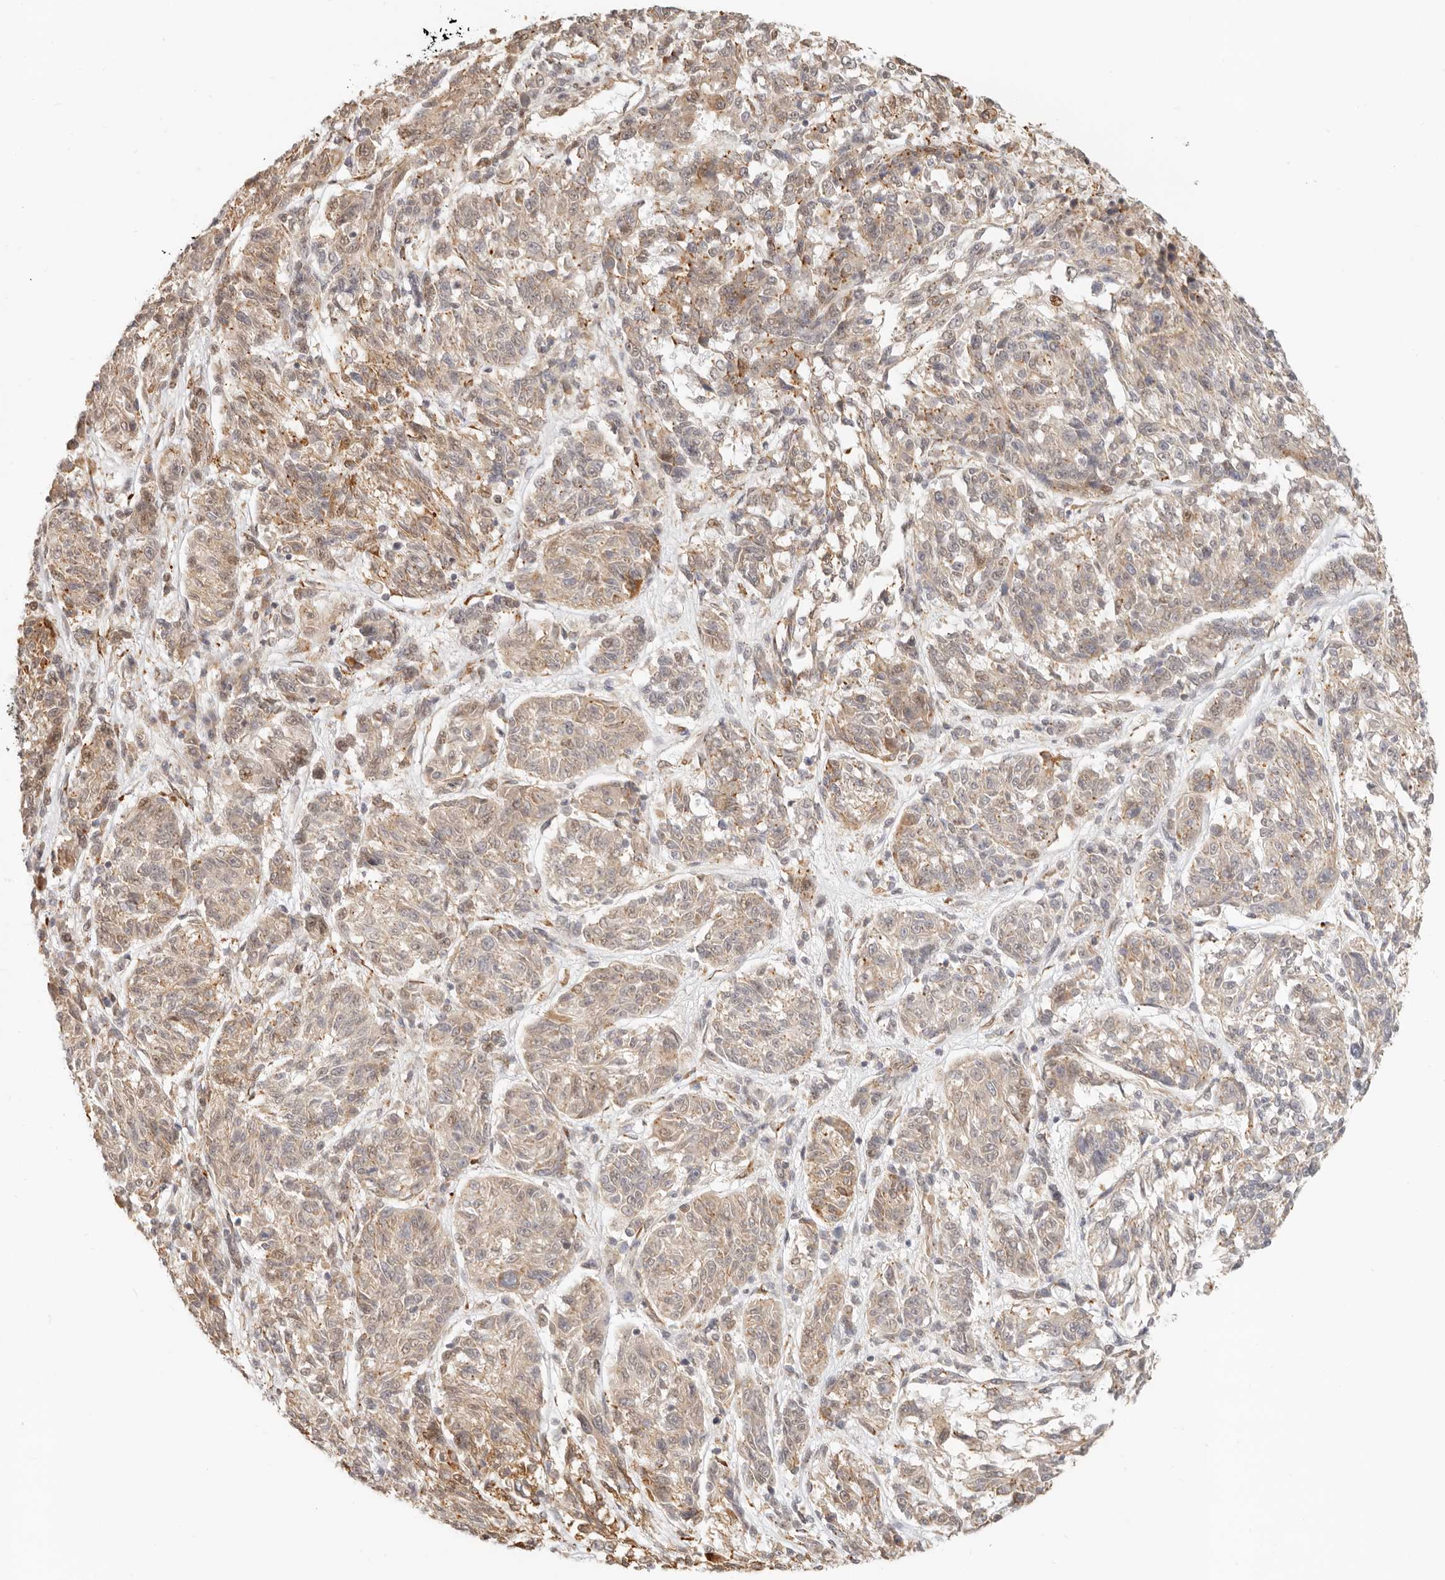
{"staining": {"intensity": "weak", "quantity": "25%-75%", "location": "cytoplasmic/membranous"}, "tissue": "melanoma", "cell_type": "Tumor cells", "image_type": "cancer", "snomed": [{"axis": "morphology", "description": "Malignant melanoma, NOS"}, {"axis": "topography", "description": "Skin"}], "caption": "A high-resolution histopathology image shows IHC staining of melanoma, which reveals weak cytoplasmic/membranous positivity in approximately 25%-75% of tumor cells.", "gene": "TUFT1", "patient": {"sex": "male", "age": 53}}